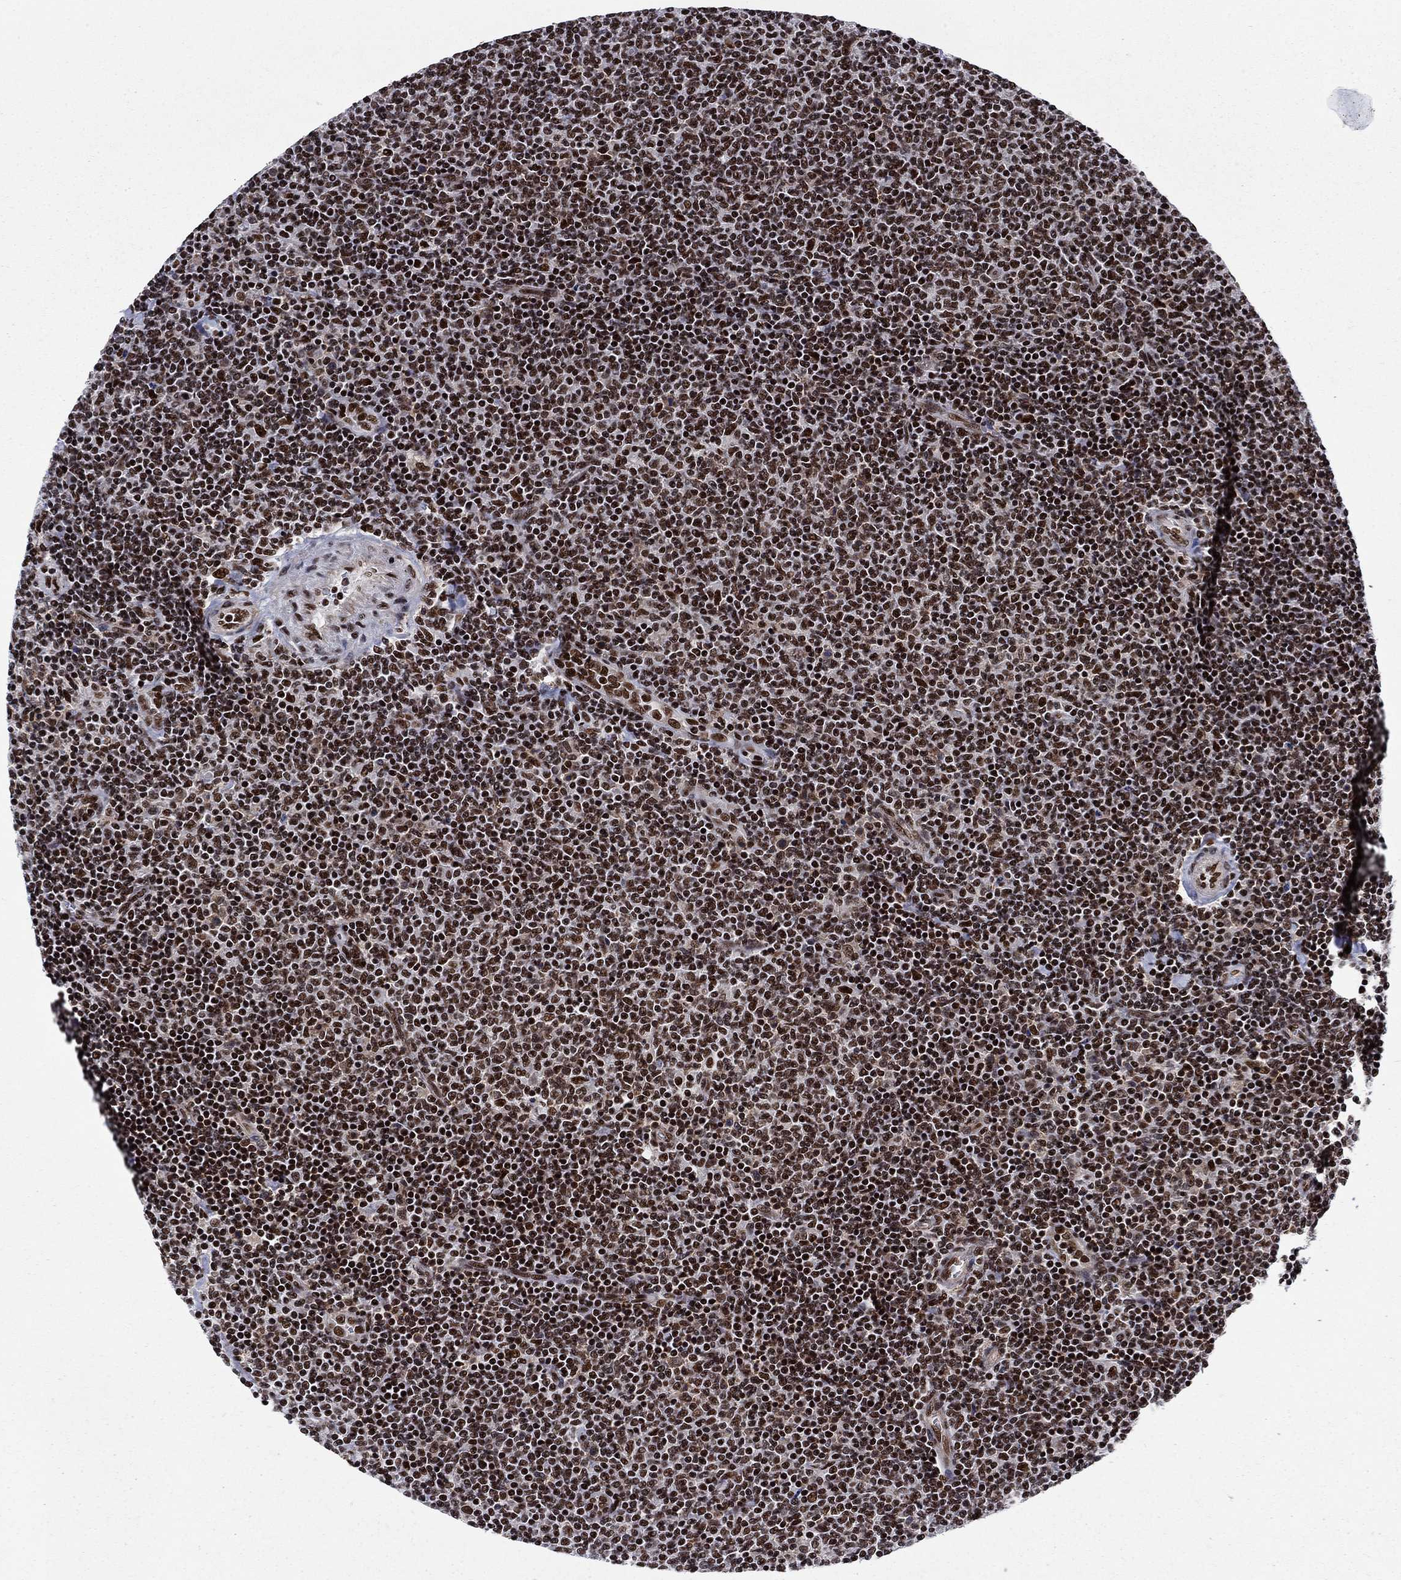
{"staining": {"intensity": "strong", "quantity": ">75%", "location": "nuclear"}, "tissue": "lymphoma", "cell_type": "Tumor cells", "image_type": "cancer", "snomed": [{"axis": "morphology", "description": "Malignant lymphoma, non-Hodgkin's type, Low grade"}, {"axis": "topography", "description": "Lymph node"}], "caption": "Tumor cells reveal high levels of strong nuclear positivity in approximately >75% of cells in lymphoma. The protein is stained brown, and the nuclei are stained in blue (DAB (3,3'-diaminobenzidine) IHC with brightfield microscopy, high magnification).", "gene": "RPRD1B", "patient": {"sex": "male", "age": 52}}